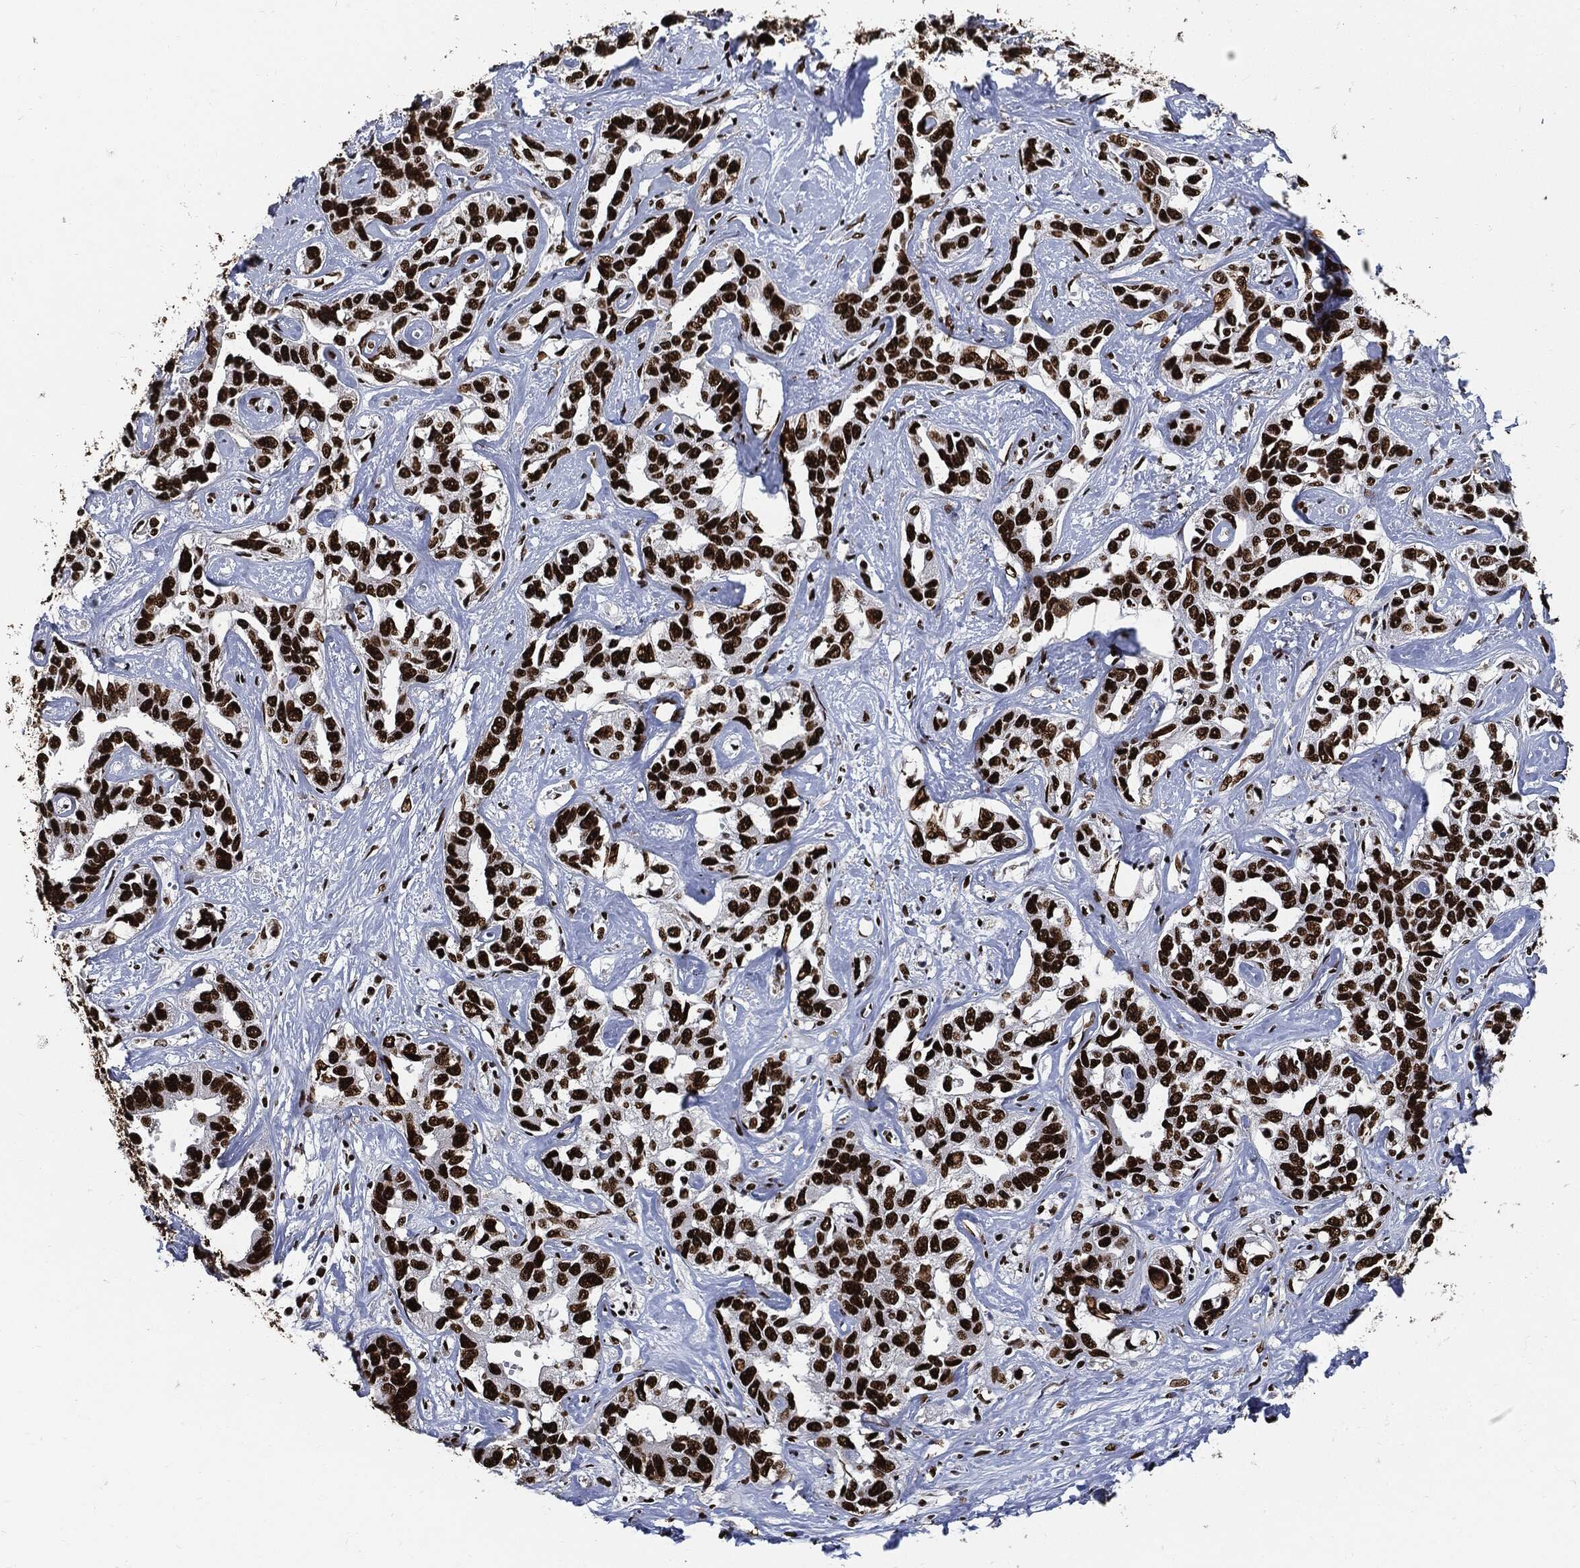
{"staining": {"intensity": "strong", "quantity": ">75%", "location": "nuclear"}, "tissue": "liver cancer", "cell_type": "Tumor cells", "image_type": "cancer", "snomed": [{"axis": "morphology", "description": "Cholangiocarcinoma"}, {"axis": "topography", "description": "Liver"}], "caption": "The micrograph demonstrates staining of liver cancer (cholangiocarcinoma), revealing strong nuclear protein staining (brown color) within tumor cells.", "gene": "RECQL", "patient": {"sex": "male", "age": 59}}